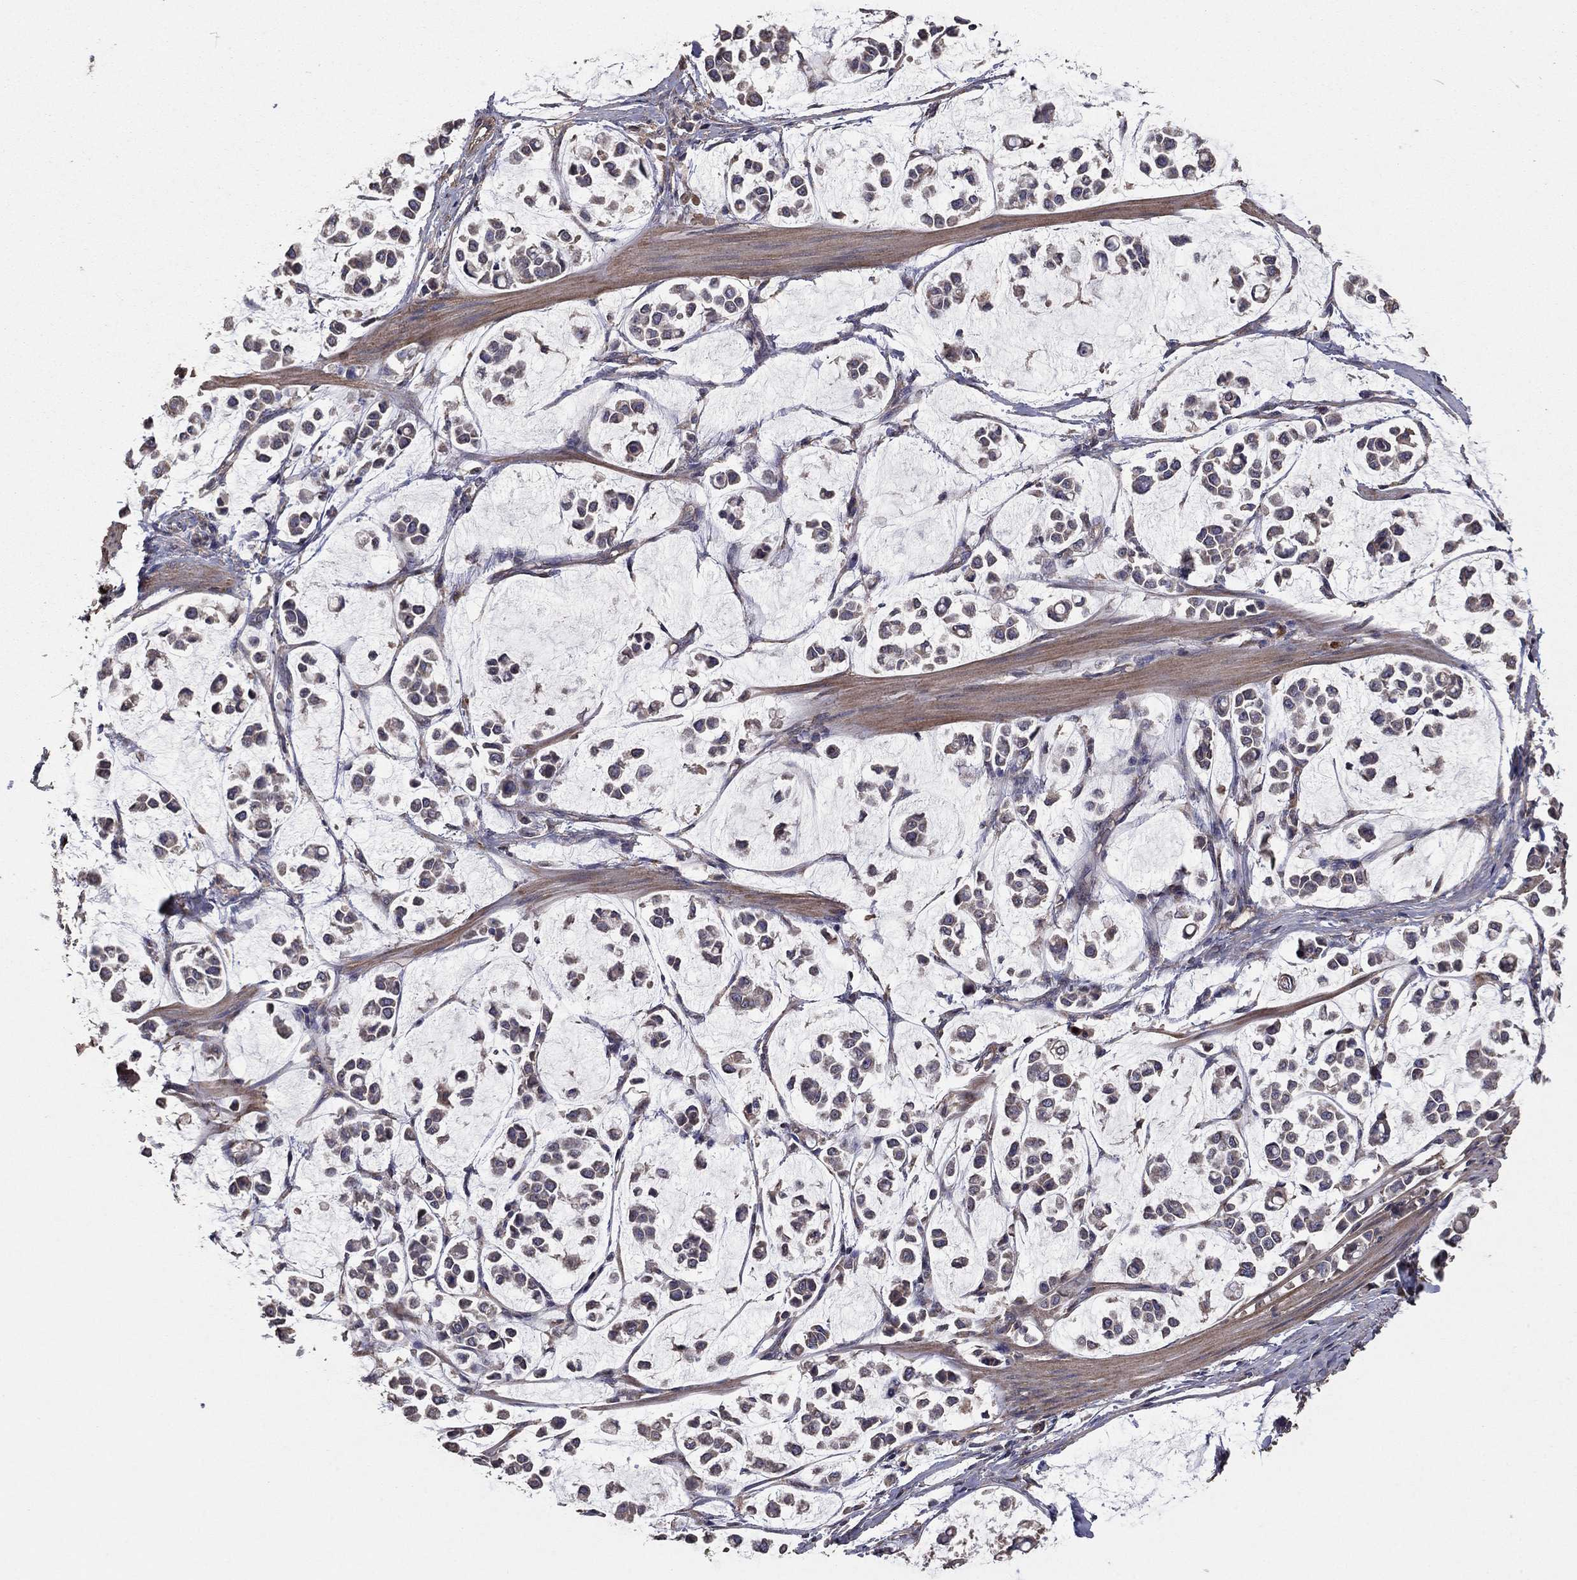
{"staining": {"intensity": "negative", "quantity": "none", "location": "none"}, "tissue": "stomach cancer", "cell_type": "Tumor cells", "image_type": "cancer", "snomed": [{"axis": "morphology", "description": "Adenocarcinoma, NOS"}, {"axis": "topography", "description": "Stomach"}], "caption": "Stomach cancer (adenocarcinoma) was stained to show a protein in brown. There is no significant staining in tumor cells.", "gene": "FLT4", "patient": {"sex": "male", "age": 82}}